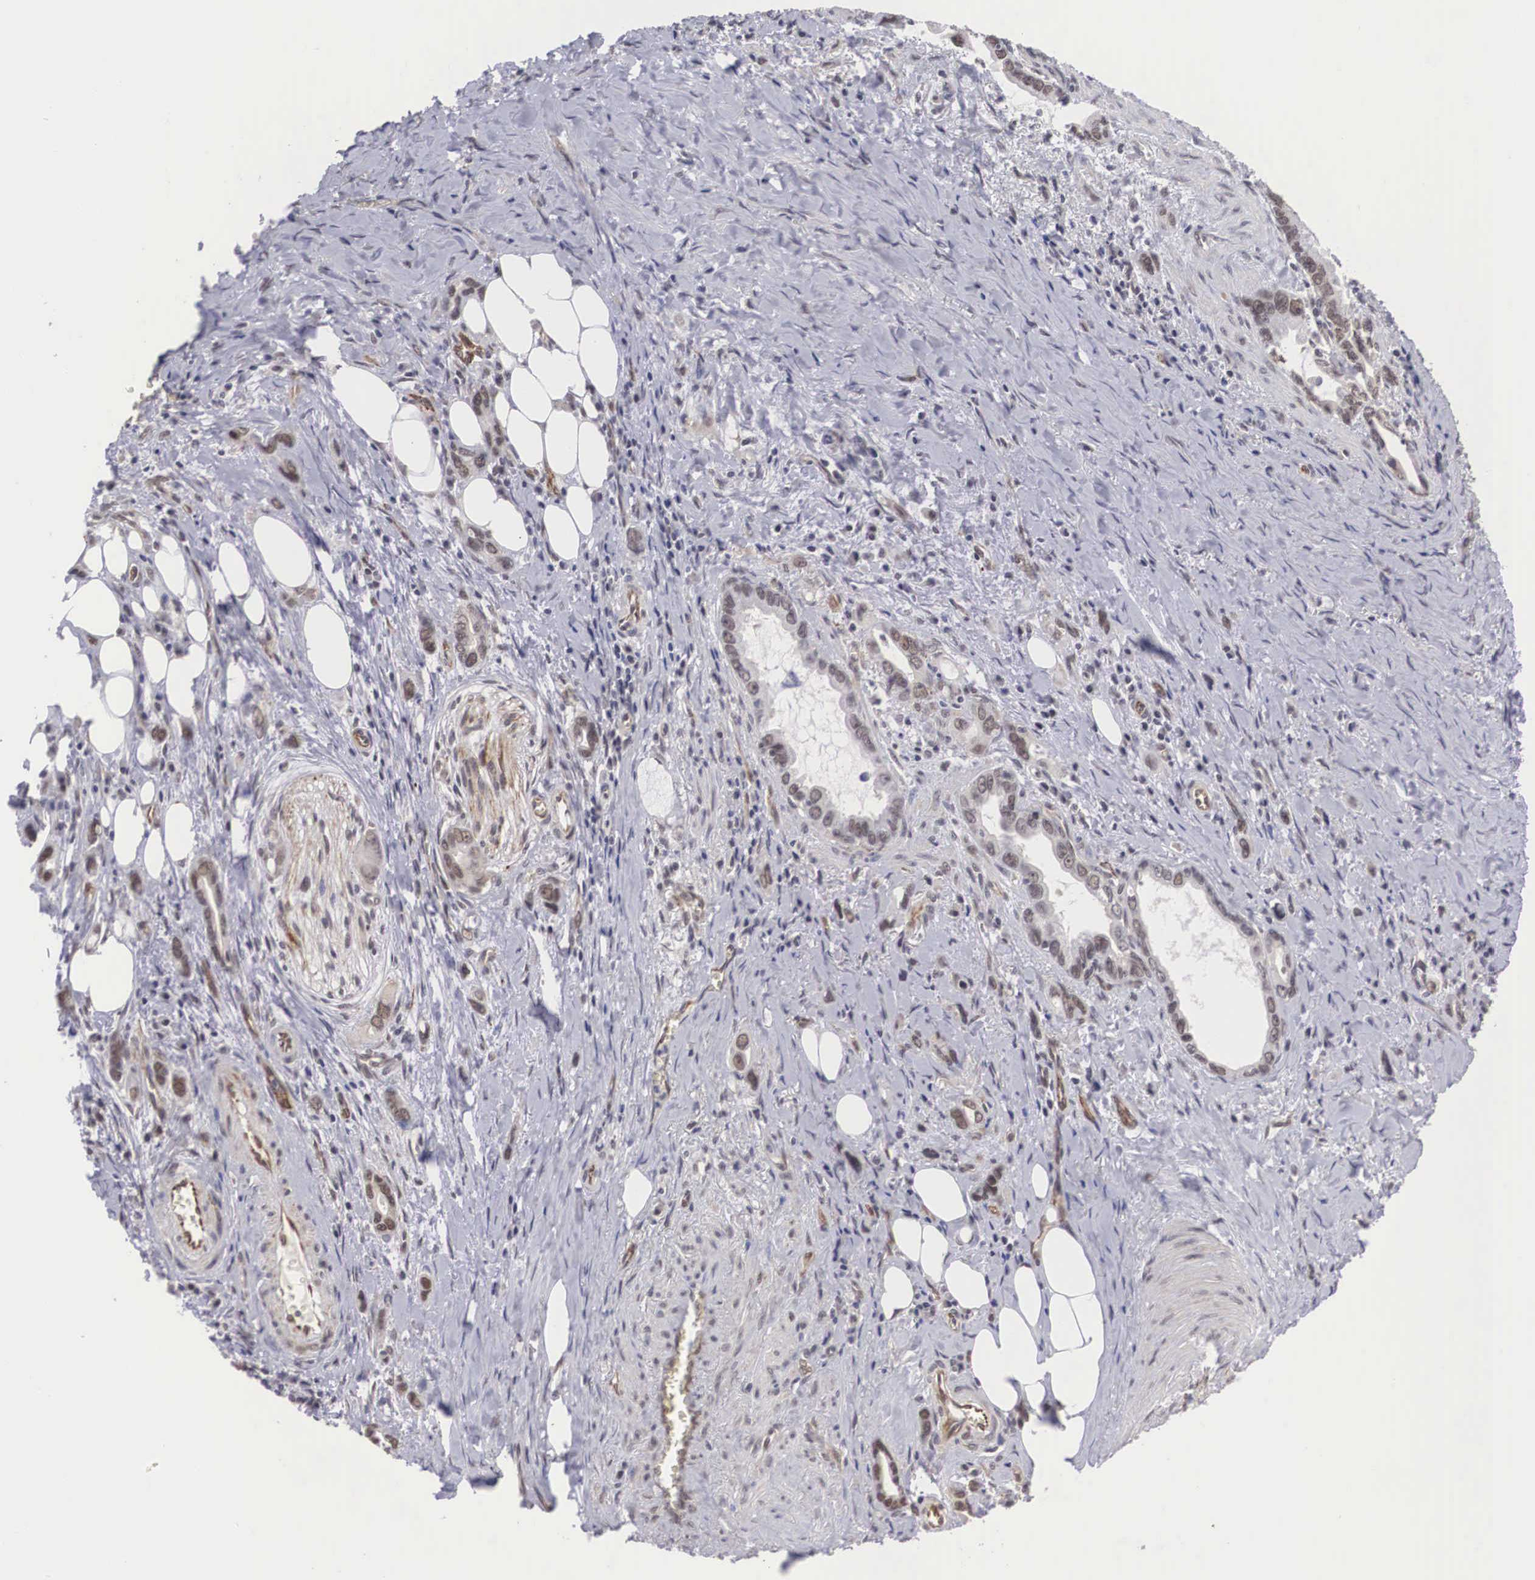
{"staining": {"intensity": "moderate", "quantity": ">75%", "location": "nuclear"}, "tissue": "stomach cancer", "cell_type": "Tumor cells", "image_type": "cancer", "snomed": [{"axis": "morphology", "description": "Adenocarcinoma, NOS"}, {"axis": "topography", "description": "Stomach"}], "caption": "High-magnification brightfield microscopy of adenocarcinoma (stomach) stained with DAB (3,3'-diaminobenzidine) (brown) and counterstained with hematoxylin (blue). tumor cells exhibit moderate nuclear expression is identified in about>75% of cells.", "gene": "MORC2", "patient": {"sex": "male", "age": 78}}